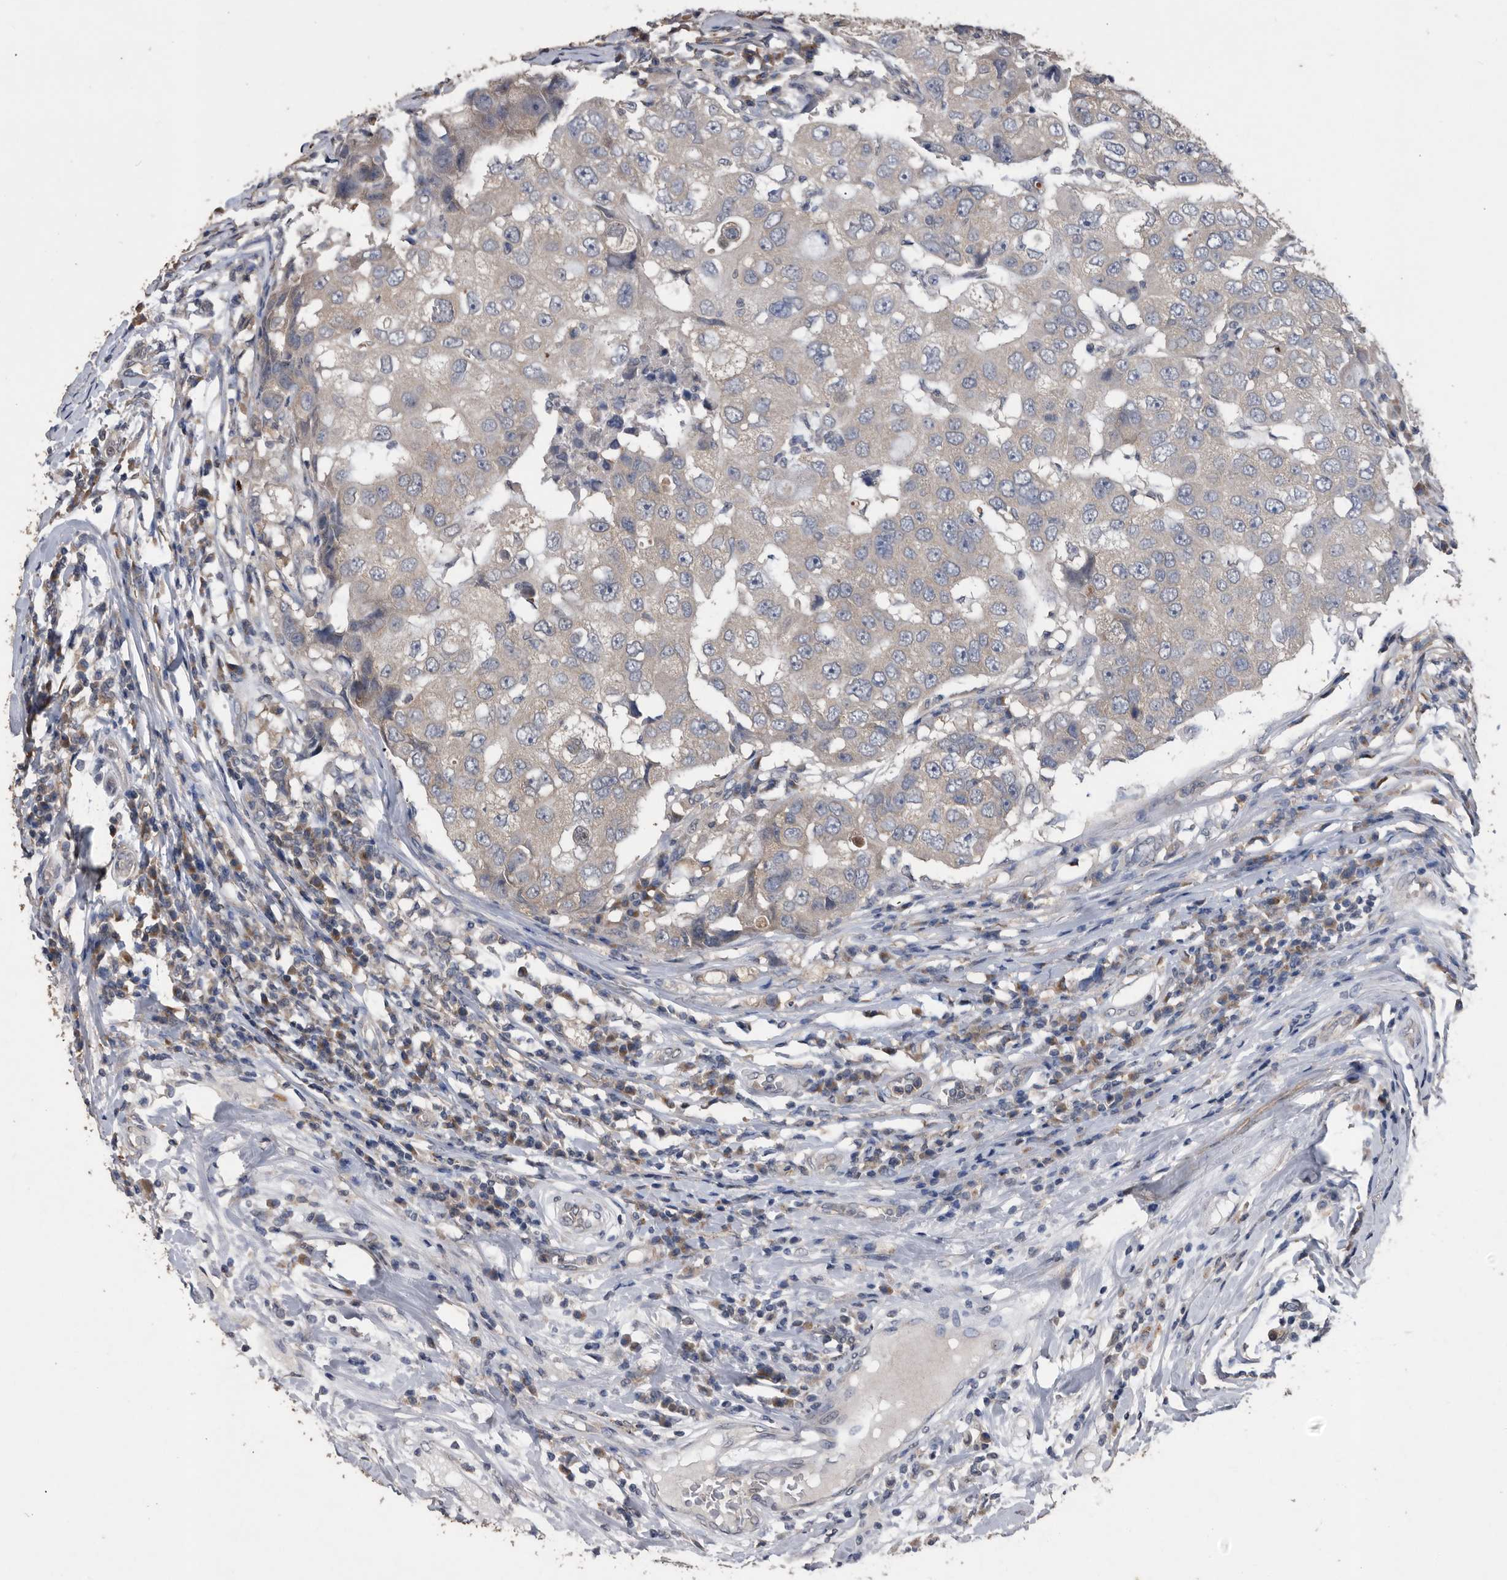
{"staining": {"intensity": "negative", "quantity": "none", "location": "none"}, "tissue": "breast cancer", "cell_type": "Tumor cells", "image_type": "cancer", "snomed": [{"axis": "morphology", "description": "Duct carcinoma"}, {"axis": "topography", "description": "Breast"}], "caption": "Immunohistochemistry (IHC) image of human breast cancer (intraductal carcinoma) stained for a protein (brown), which shows no expression in tumor cells.", "gene": "NRBP1", "patient": {"sex": "female", "age": 27}}